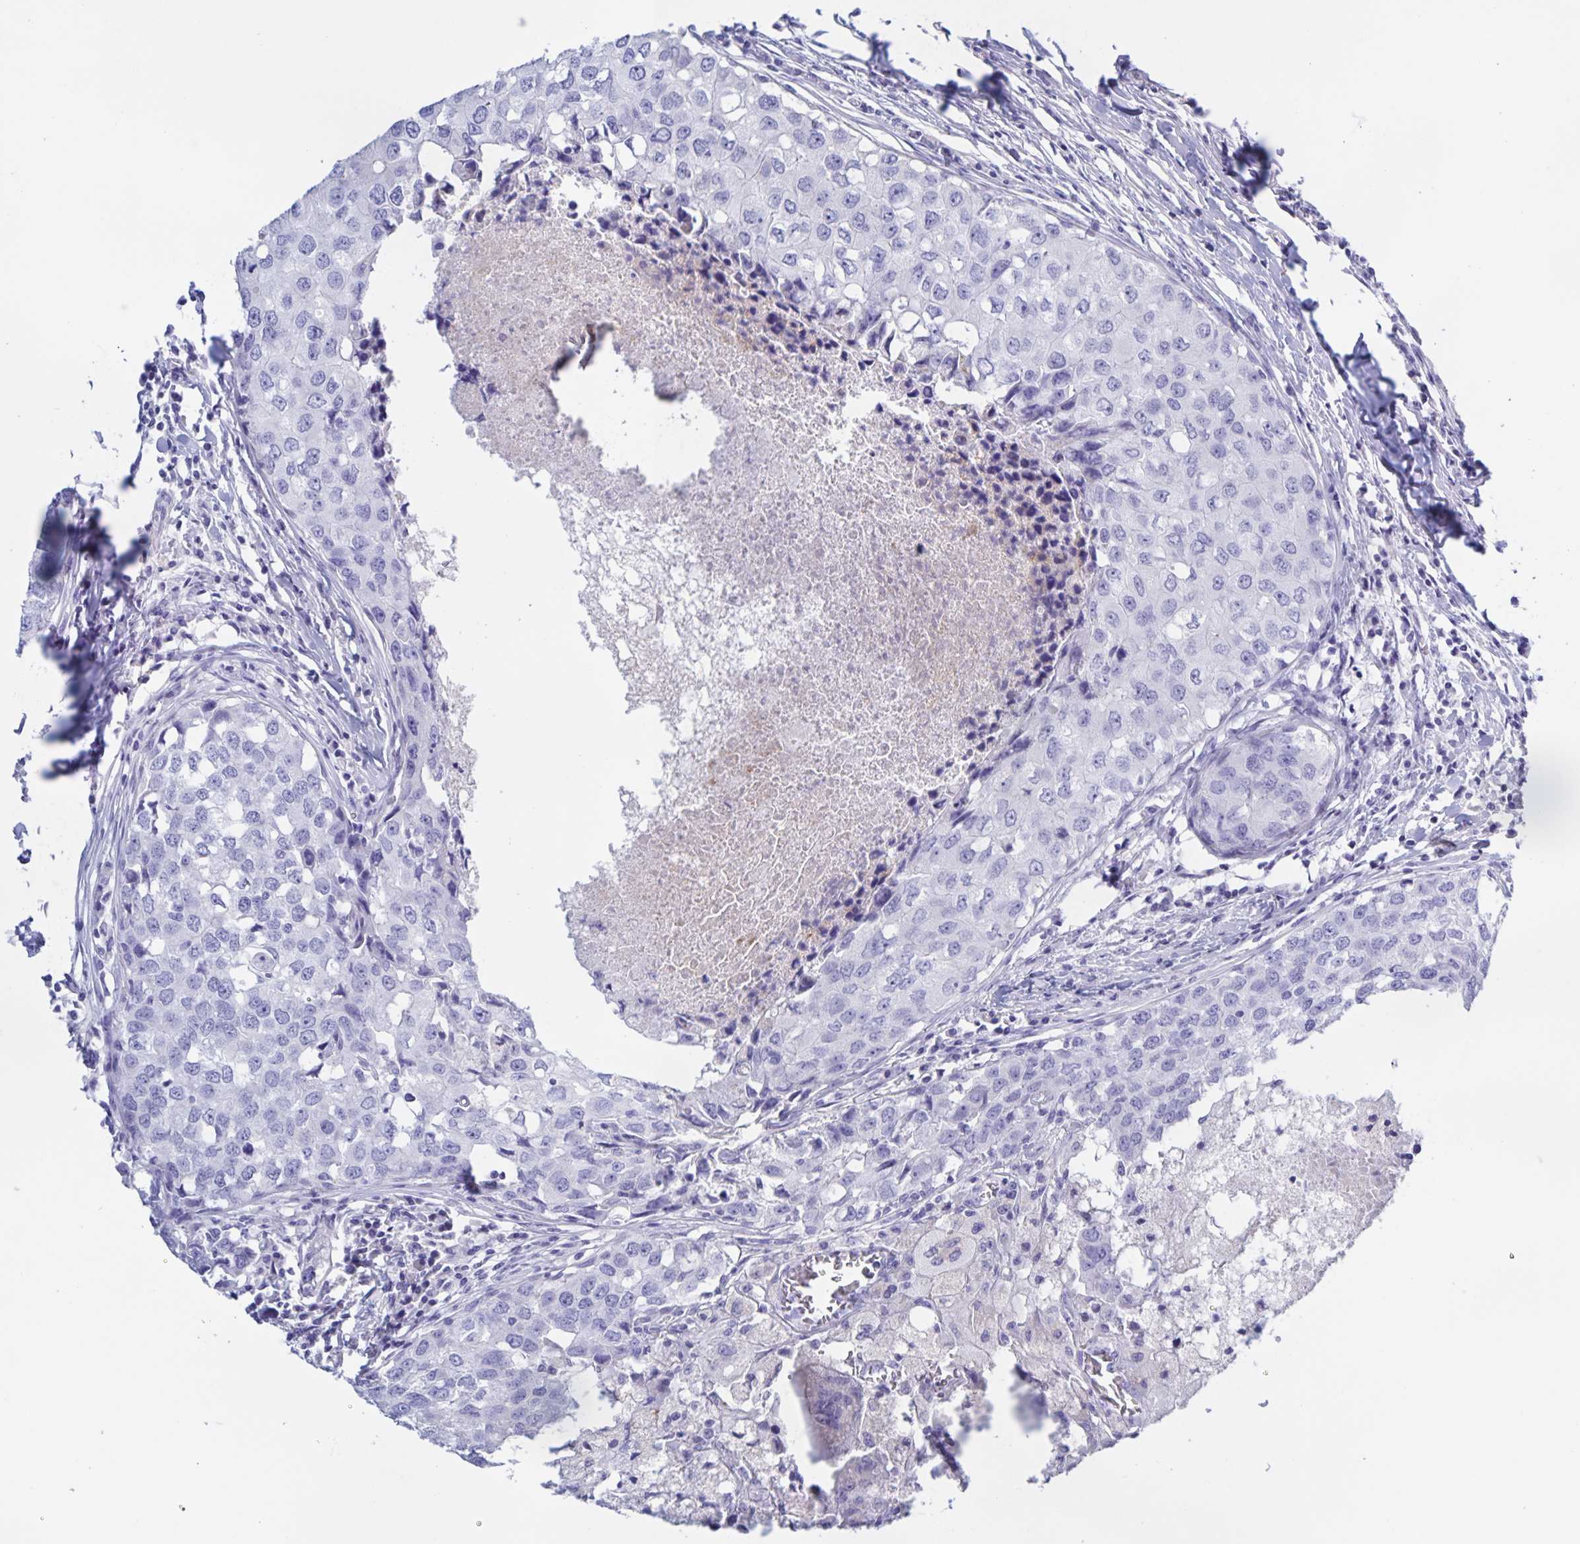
{"staining": {"intensity": "negative", "quantity": "none", "location": "none"}, "tissue": "breast cancer", "cell_type": "Tumor cells", "image_type": "cancer", "snomed": [{"axis": "morphology", "description": "Duct carcinoma"}, {"axis": "topography", "description": "Breast"}], "caption": "Human breast cancer stained for a protein using IHC shows no positivity in tumor cells.", "gene": "CATSPER4", "patient": {"sex": "female", "age": 27}}